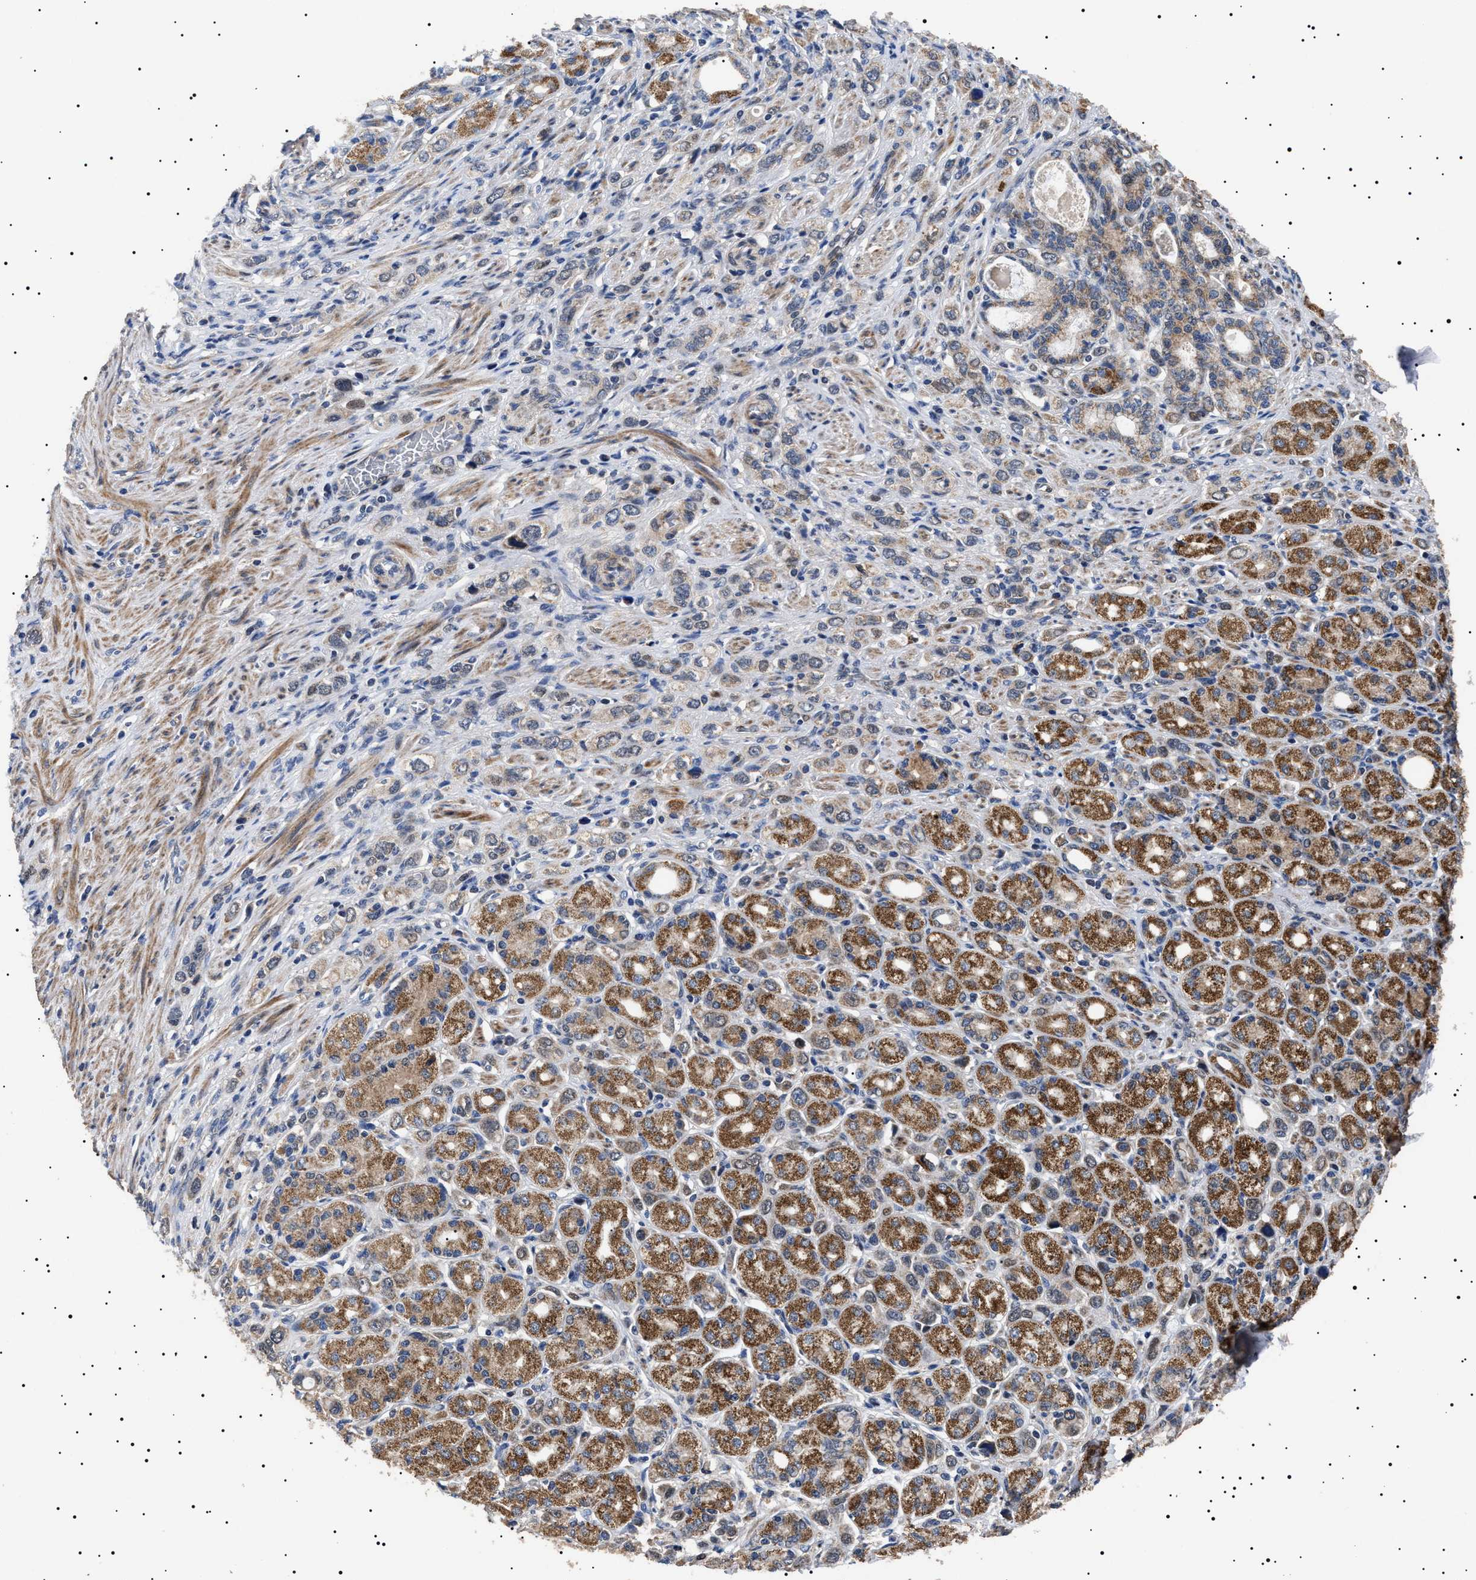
{"staining": {"intensity": "weak", "quantity": "<25%", "location": "cytoplasmic/membranous"}, "tissue": "stomach cancer", "cell_type": "Tumor cells", "image_type": "cancer", "snomed": [{"axis": "morphology", "description": "Adenocarcinoma, NOS"}, {"axis": "topography", "description": "Stomach"}], "caption": "High power microscopy photomicrograph of an IHC photomicrograph of stomach adenocarcinoma, revealing no significant expression in tumor cells.", "gene": "RAB34", "patient": {"sex": "female", "age": 65}}